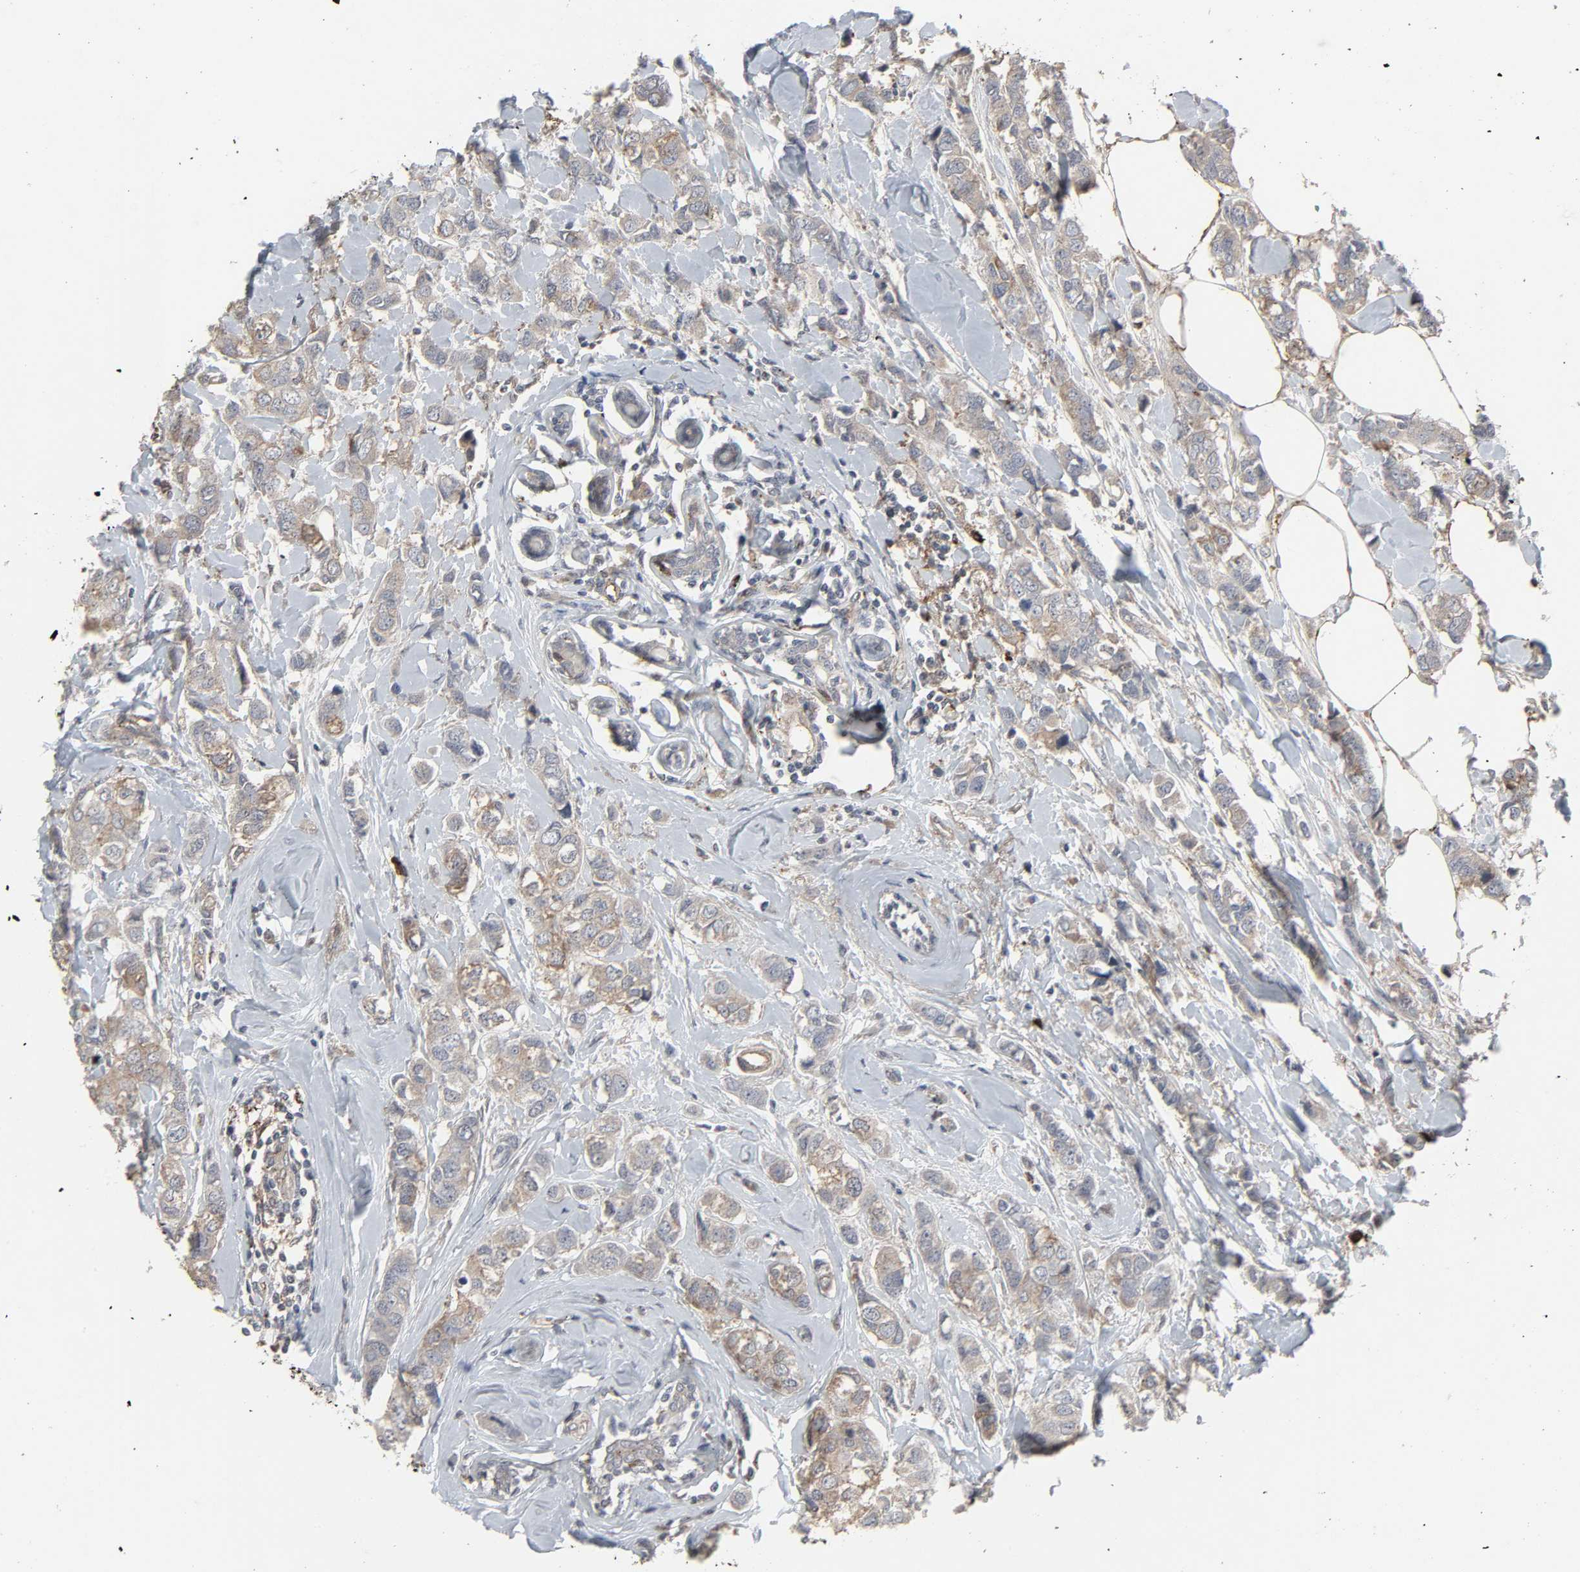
{"staining": {"intensity": "weak", "quantity": ">75%", "location": "cytoplasmic/membranous"}, "tissue": "breast cancer", "cell_type": "Tumor cells", "image_type": "cancer", "snomed": [{"axis": "morphology", "description": "Duct carcinoma"}, {"axis": "topography", "description": "Breast"}], "caption": "This is a histology image of immunohistochemistry (IHC) staining of breast cancer, which shows weak staining in the cytoplasmic/membranous of tumor cells.", "gene": "ADCY4", "patient": {"sex": "female", "age": 50}}